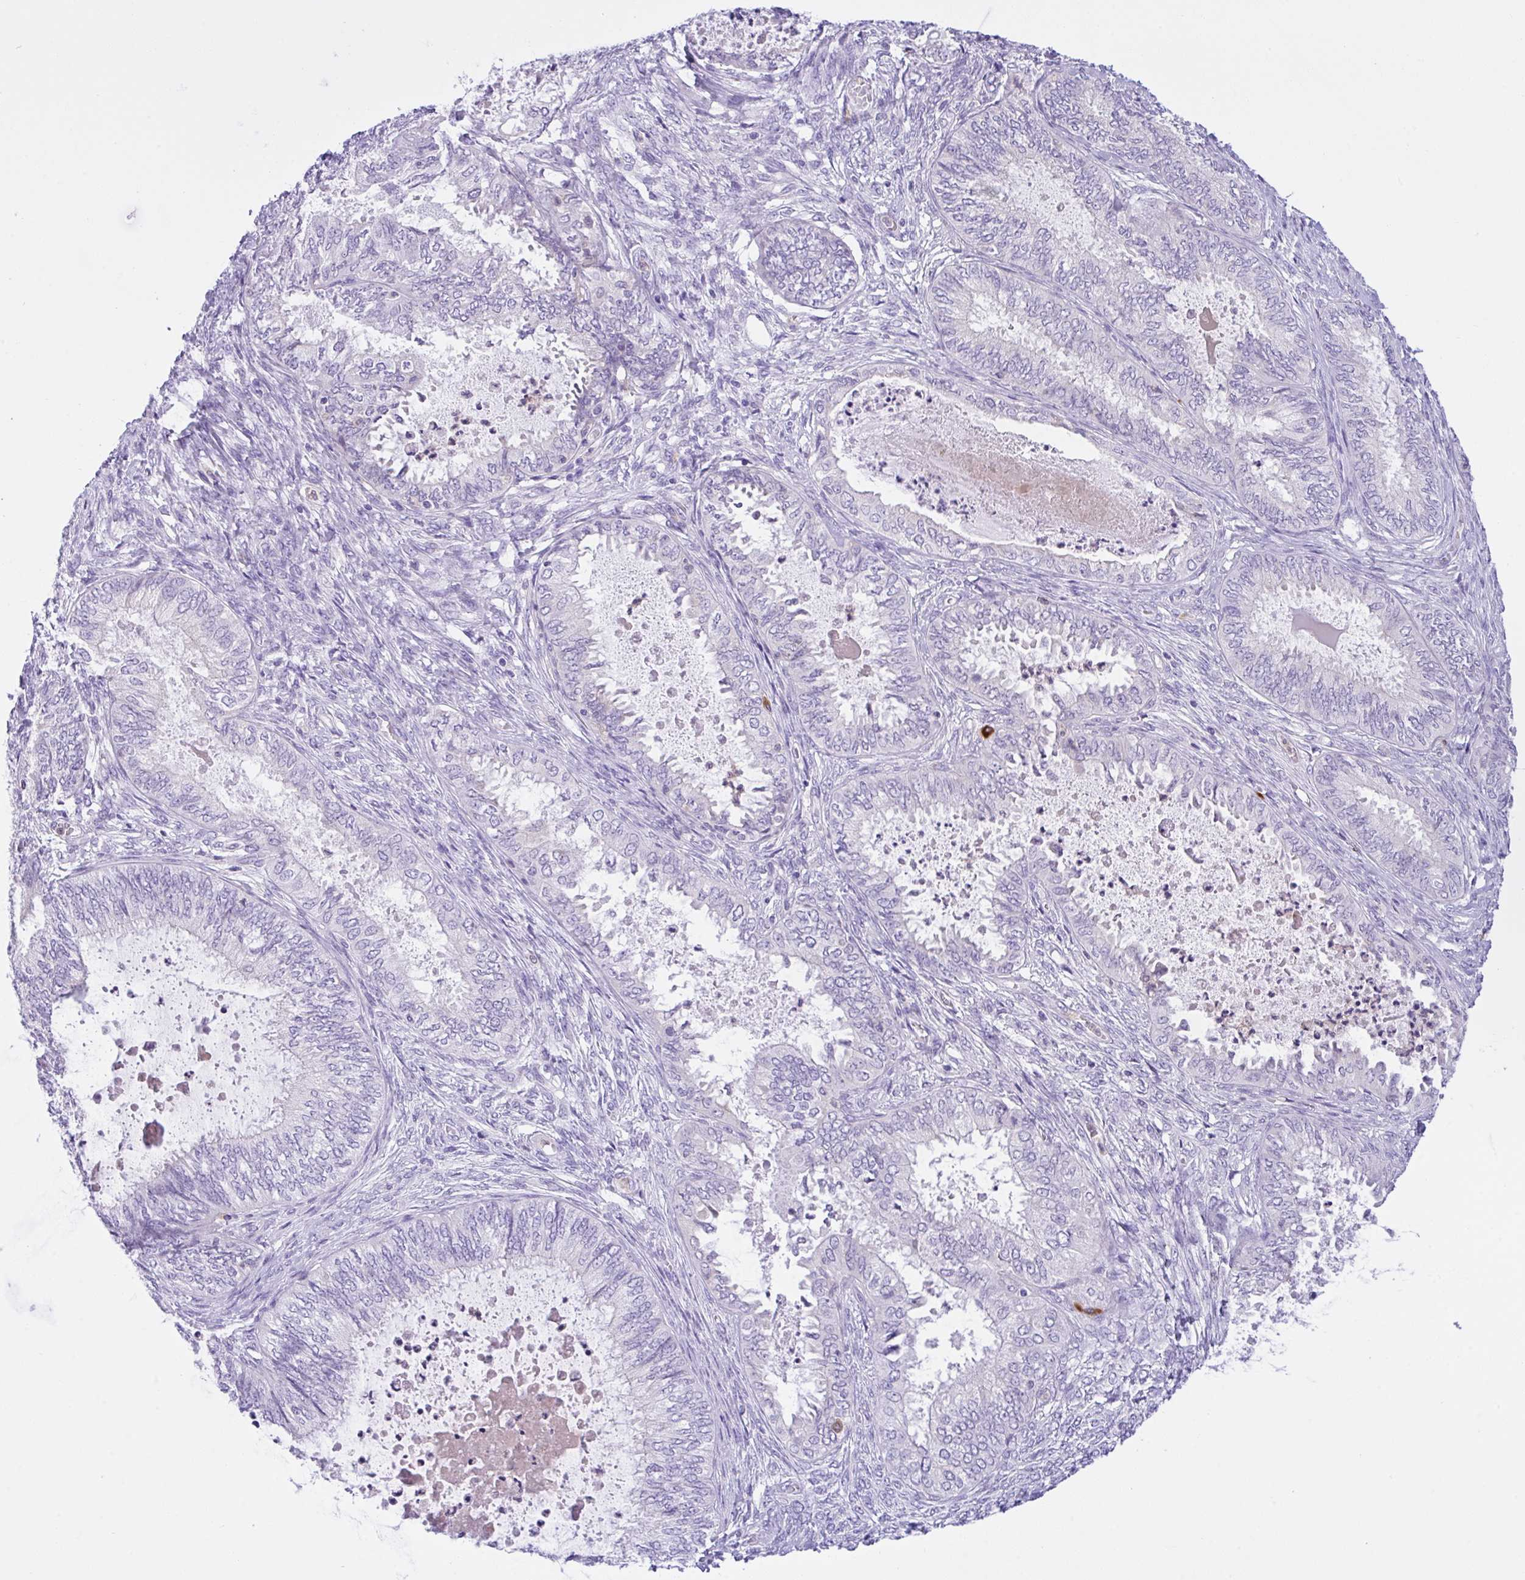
{"staining": {"intensity": "negative", "quantity": "none", "location": "none"}, "tissue": "ovarian cancer", "cell_type": "Tumor cells", "image_type": "cancer", "snomed": [{"axis": "morphology", "description": "Carcinoma, endometroid"}, {"axis": "topography", "description": "Ovary"}], "caption": "IHC micrograph of ovarian cancer (endometroid carcinoma) stained for a protein (brown), which exhibits no staining in tumor cells.", "gene": "NCF1", "patient": {"sex": "female", "age": 70}}